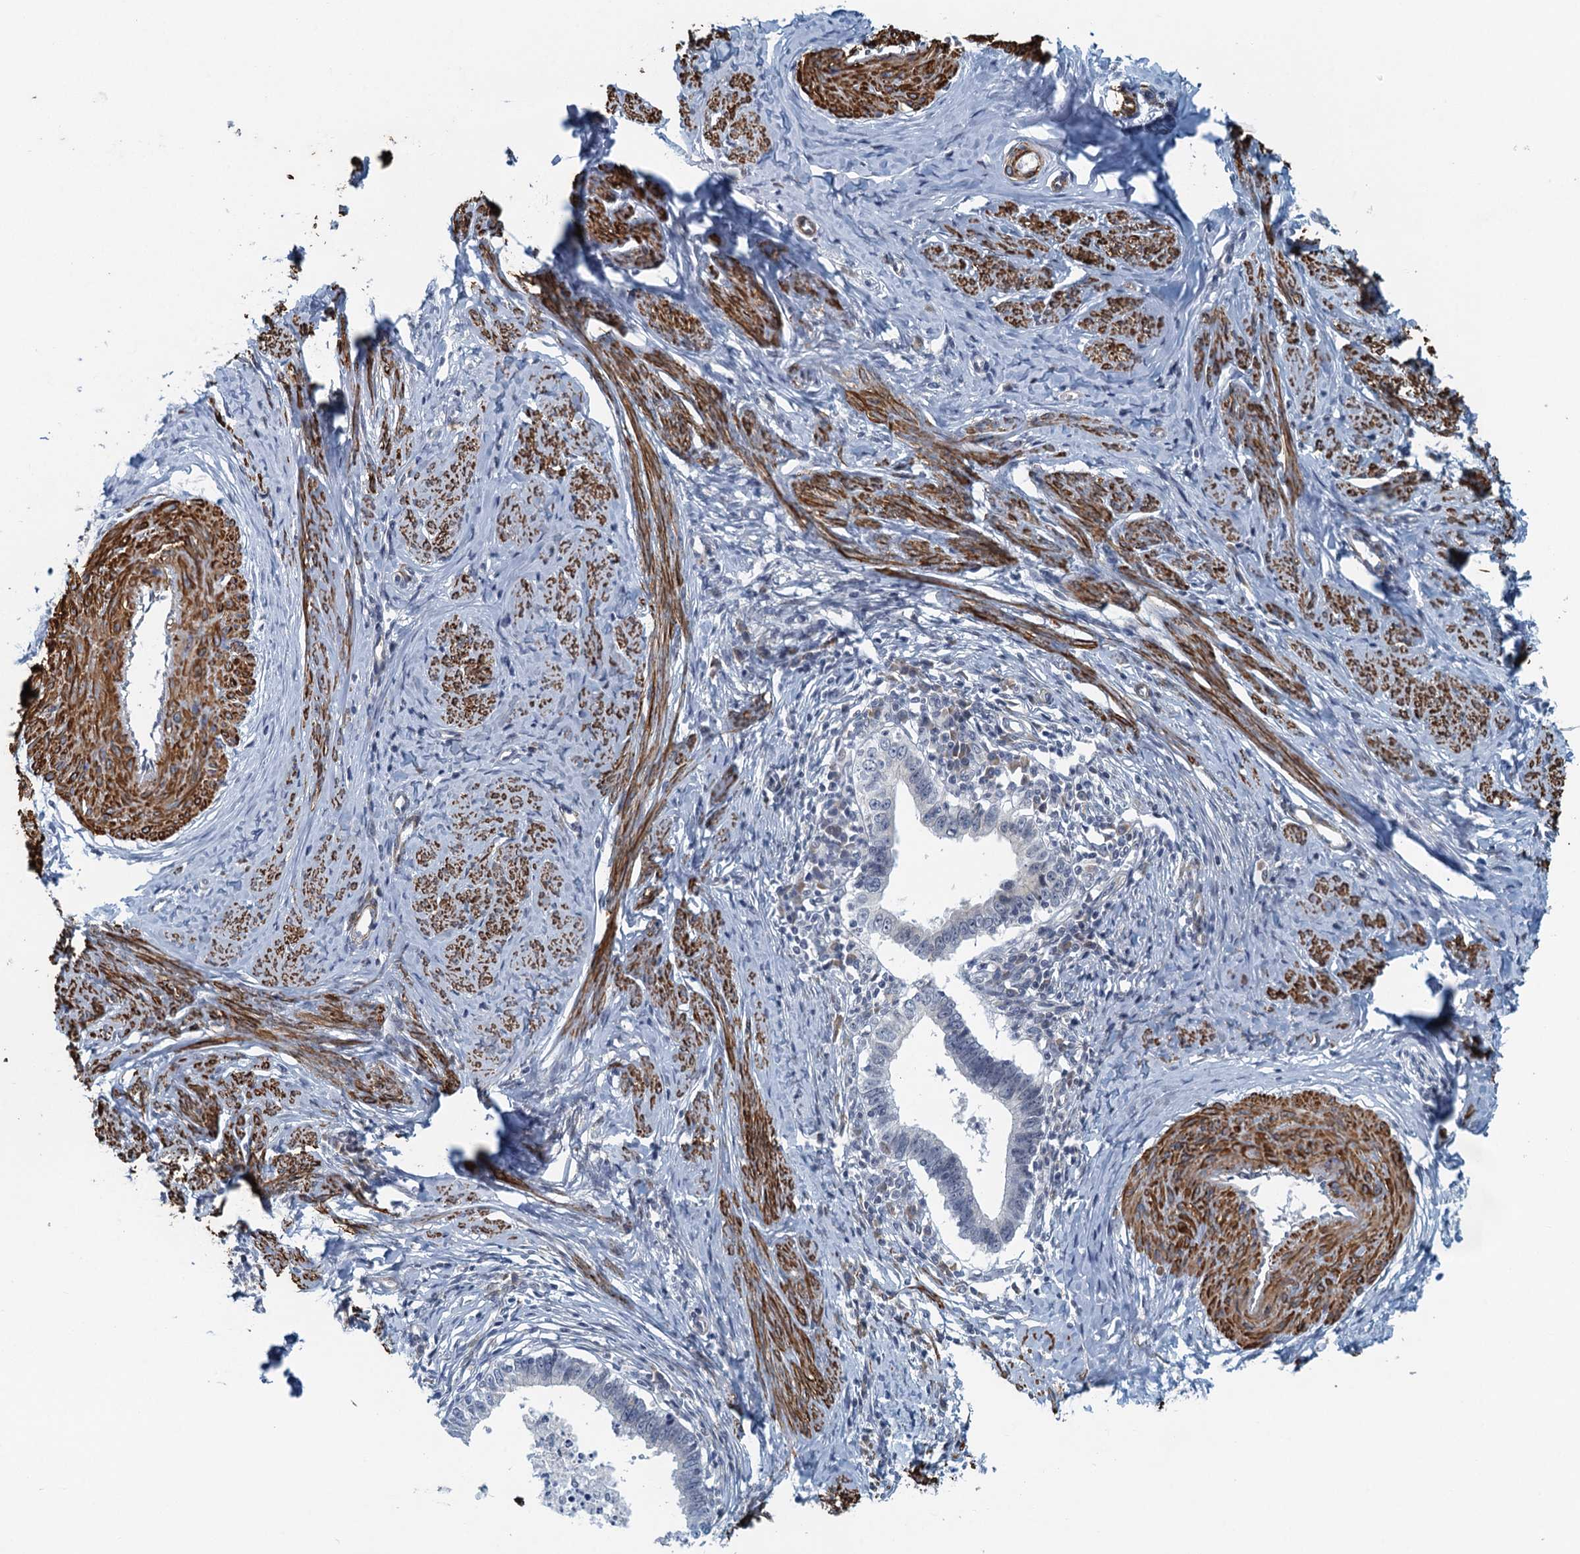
{"staining": {"intensity": "negative", "quantity": "none", "location": "none"}, "tissue": "cervical cancer", "cell_type": "Tumor cells", "image_type": "cancer", "snomed": [{"axis": "morphology", "description": "Adenocarcinoma, NOS"}, {"axis": "topography", "description": "Cervix"}], "caption": "The photomicrograph exhibits no significant staining in tumor cells of adenocarcinoma (cervical). Nuclei are stained in blue.", "gene": "ALG2", "patient": {"sex": "female", "age": 36}}